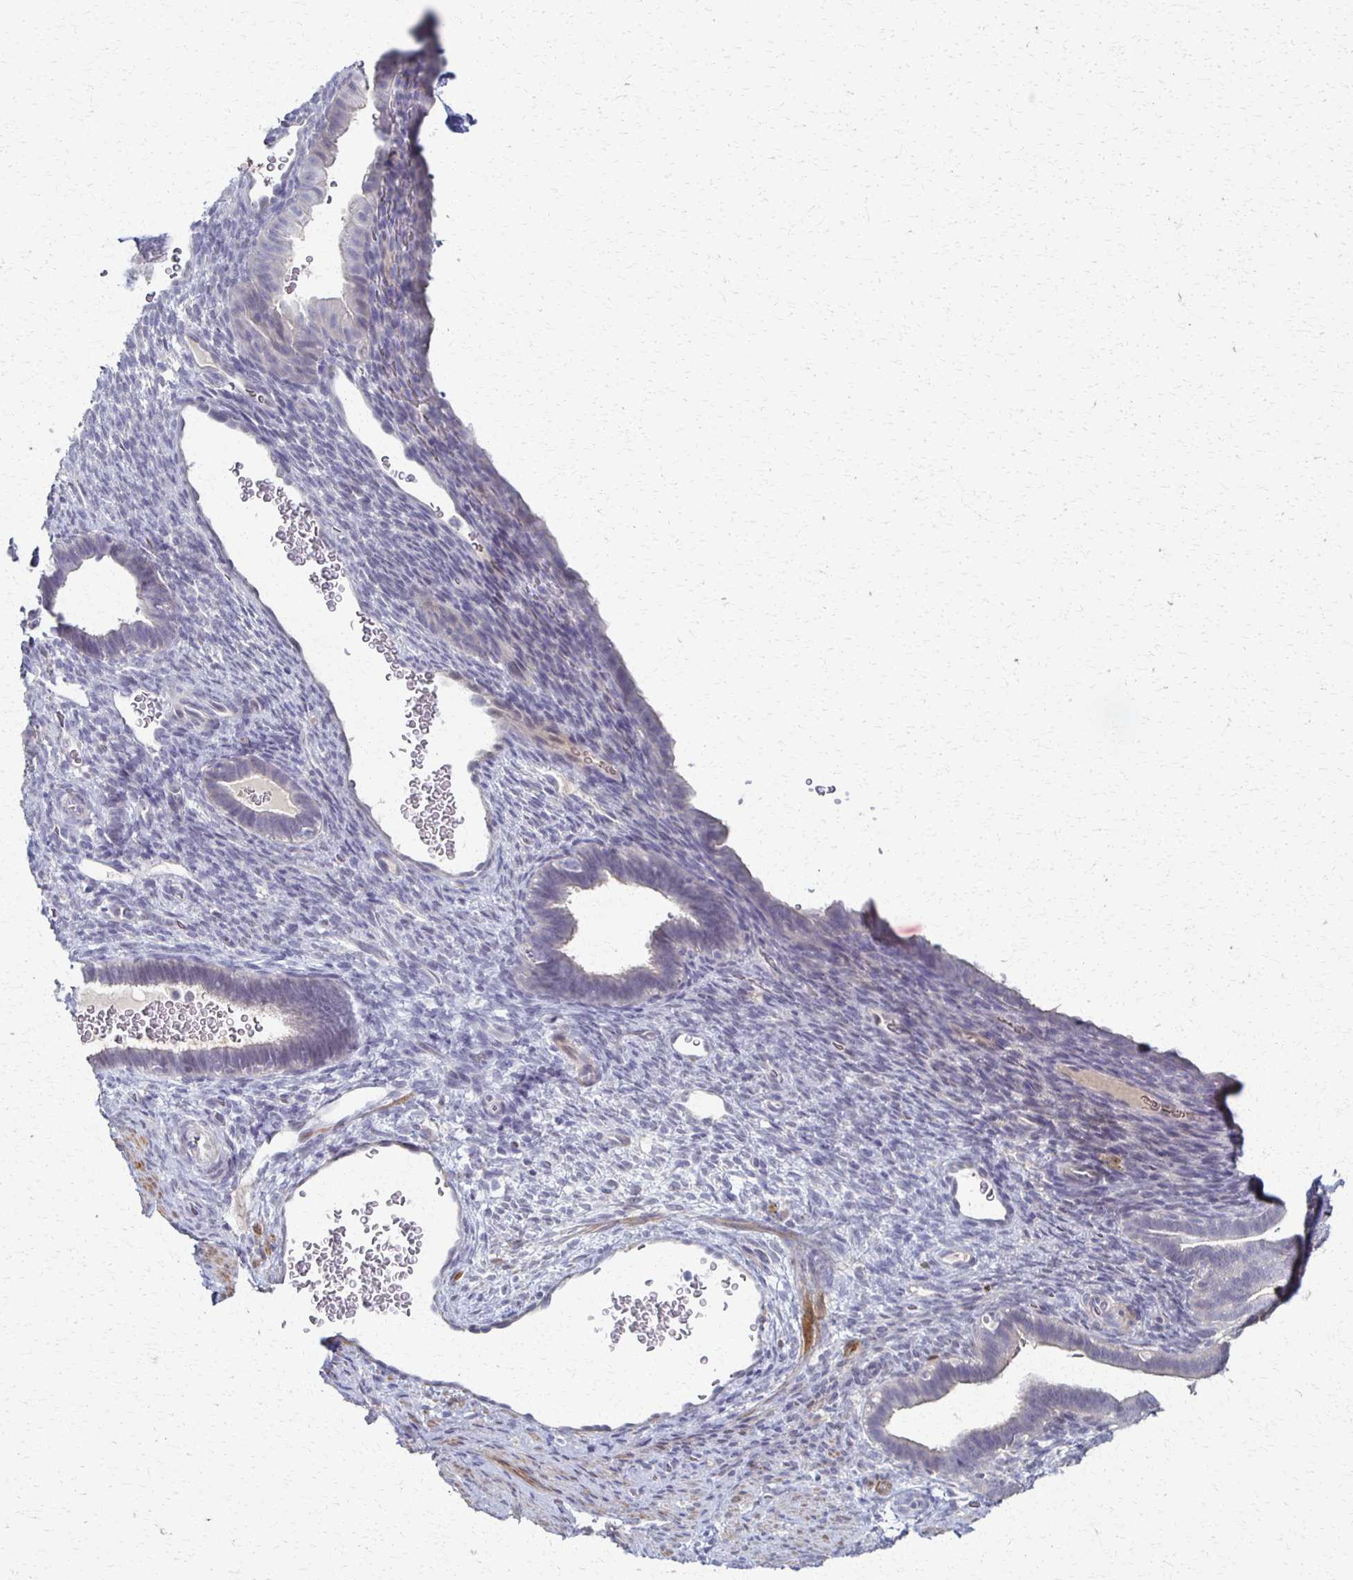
{"staining": {"intensity": "negative", "quantity": "none", "location": "none"}, "tissue": "endometrium", "cell_type": "Cells in endometrial stroma", "image_type": "normal", "snomed": [{"axis": "morphology", "description": "Normal tissue, NOS"}, {"axis": "topography", "description": "Endometrium"}], "caption": "This image is of unremarkable endometrium stained with immunohistochemistry to label a protein in brown with the nuclei are counter-stained blue. There is no expression in cells in endometrial stroma.", "gene": "FOXO4", "patient": {"sex": "female", "age": 34}}